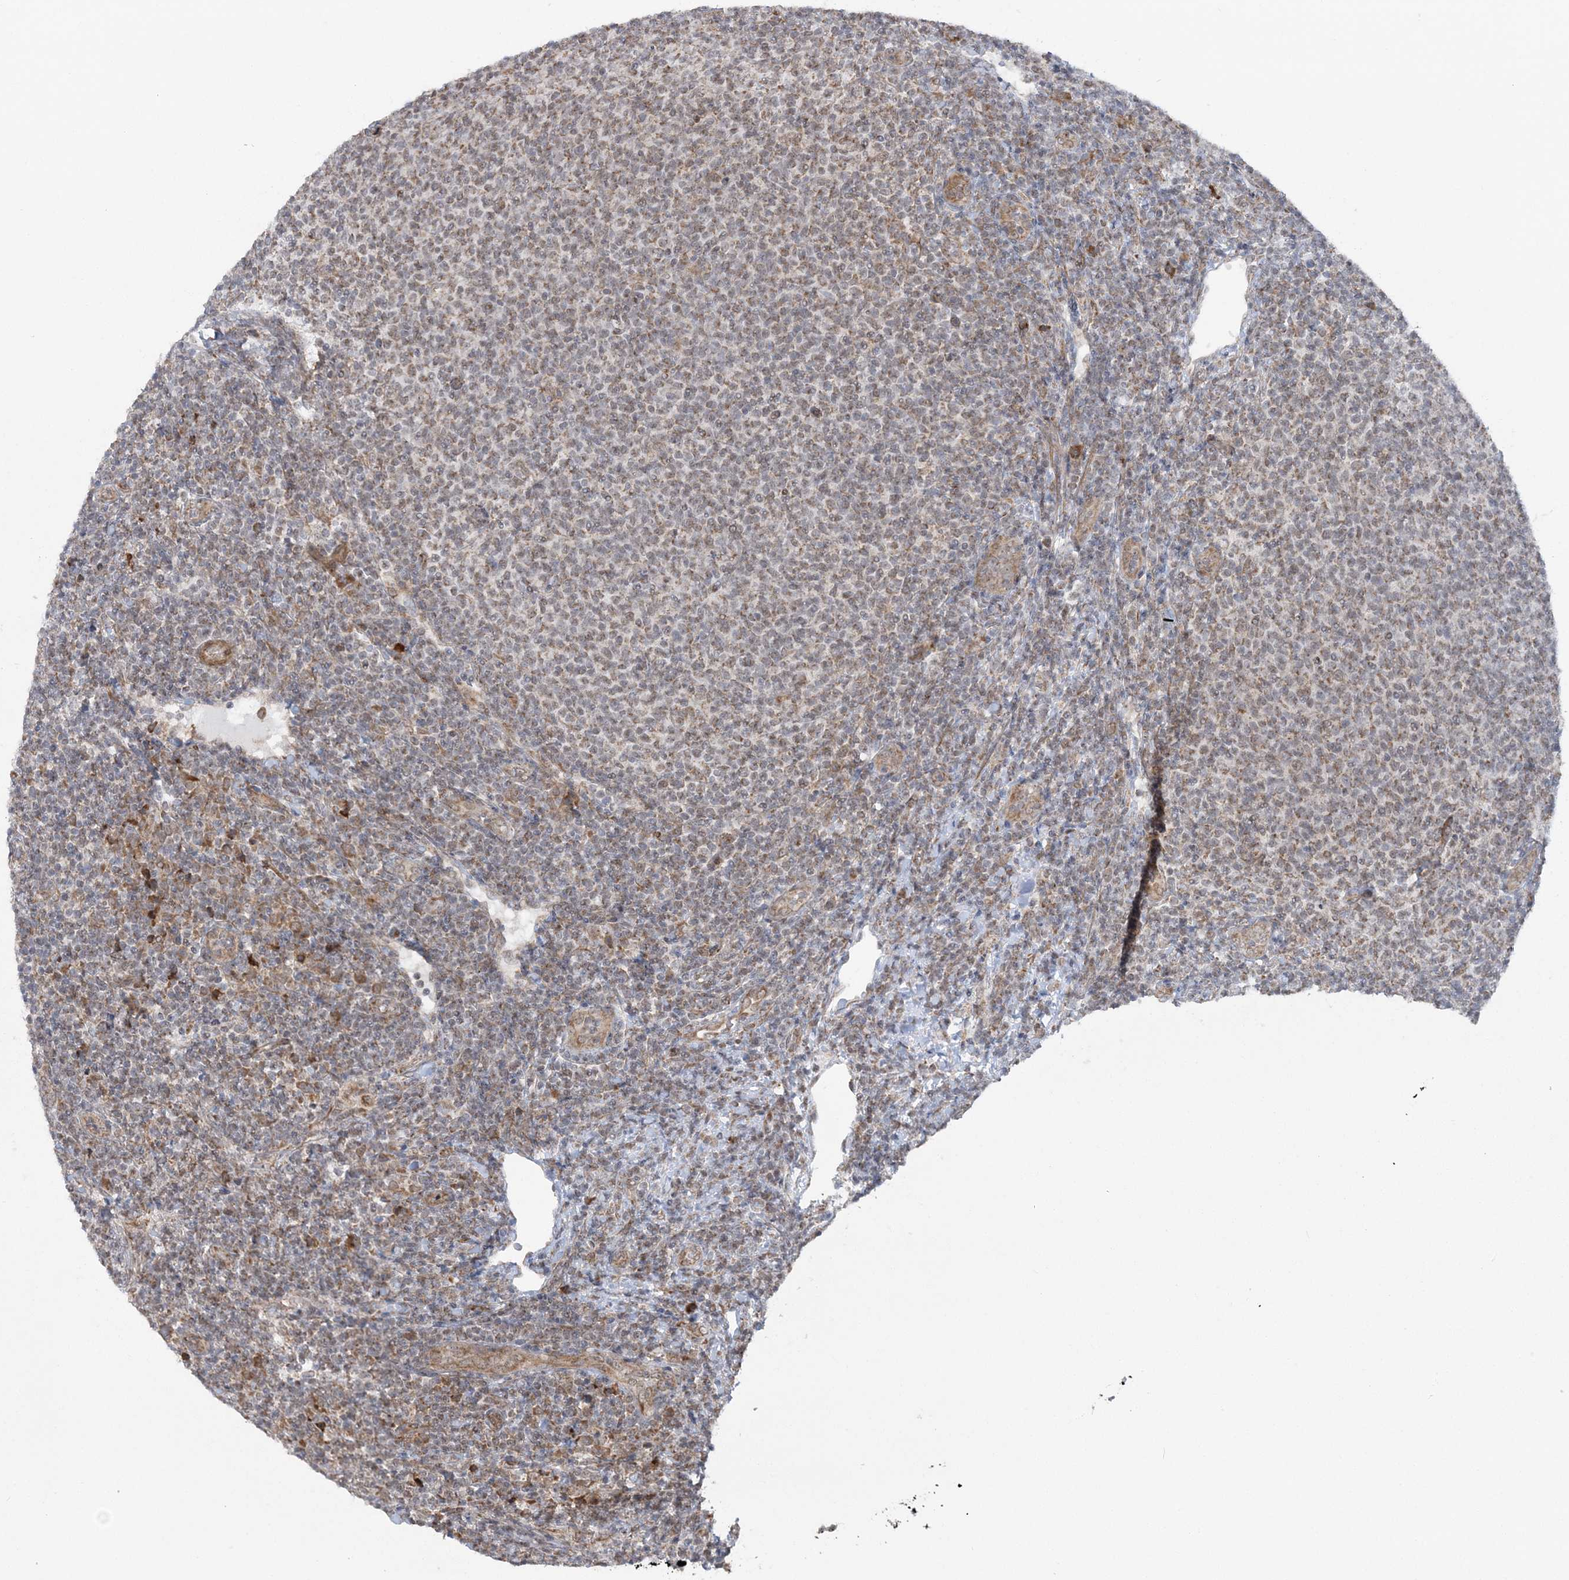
{"staining": {"intensity": "weak", "quantity": ">75%", "location": "cytoplasmic/membranous"}, "tissue": "lymphoma", "cell_type": "Tumor cells", "image_type": "cancer", "snomed": [{"axis": "morphology", "description": "Malignant lymphoma, non-Hodgkin's type, Low grade"}, {"axis": "topography", "description": "Lymph node"}], "caption": "About >75% of tumor cells in lymphoma display weak cytoplasmic/membranous protein expression as visualized by brown immunohistochemical staining.", "gene": "MRPL47", "patient": {"sex": "male", "age": 66}}